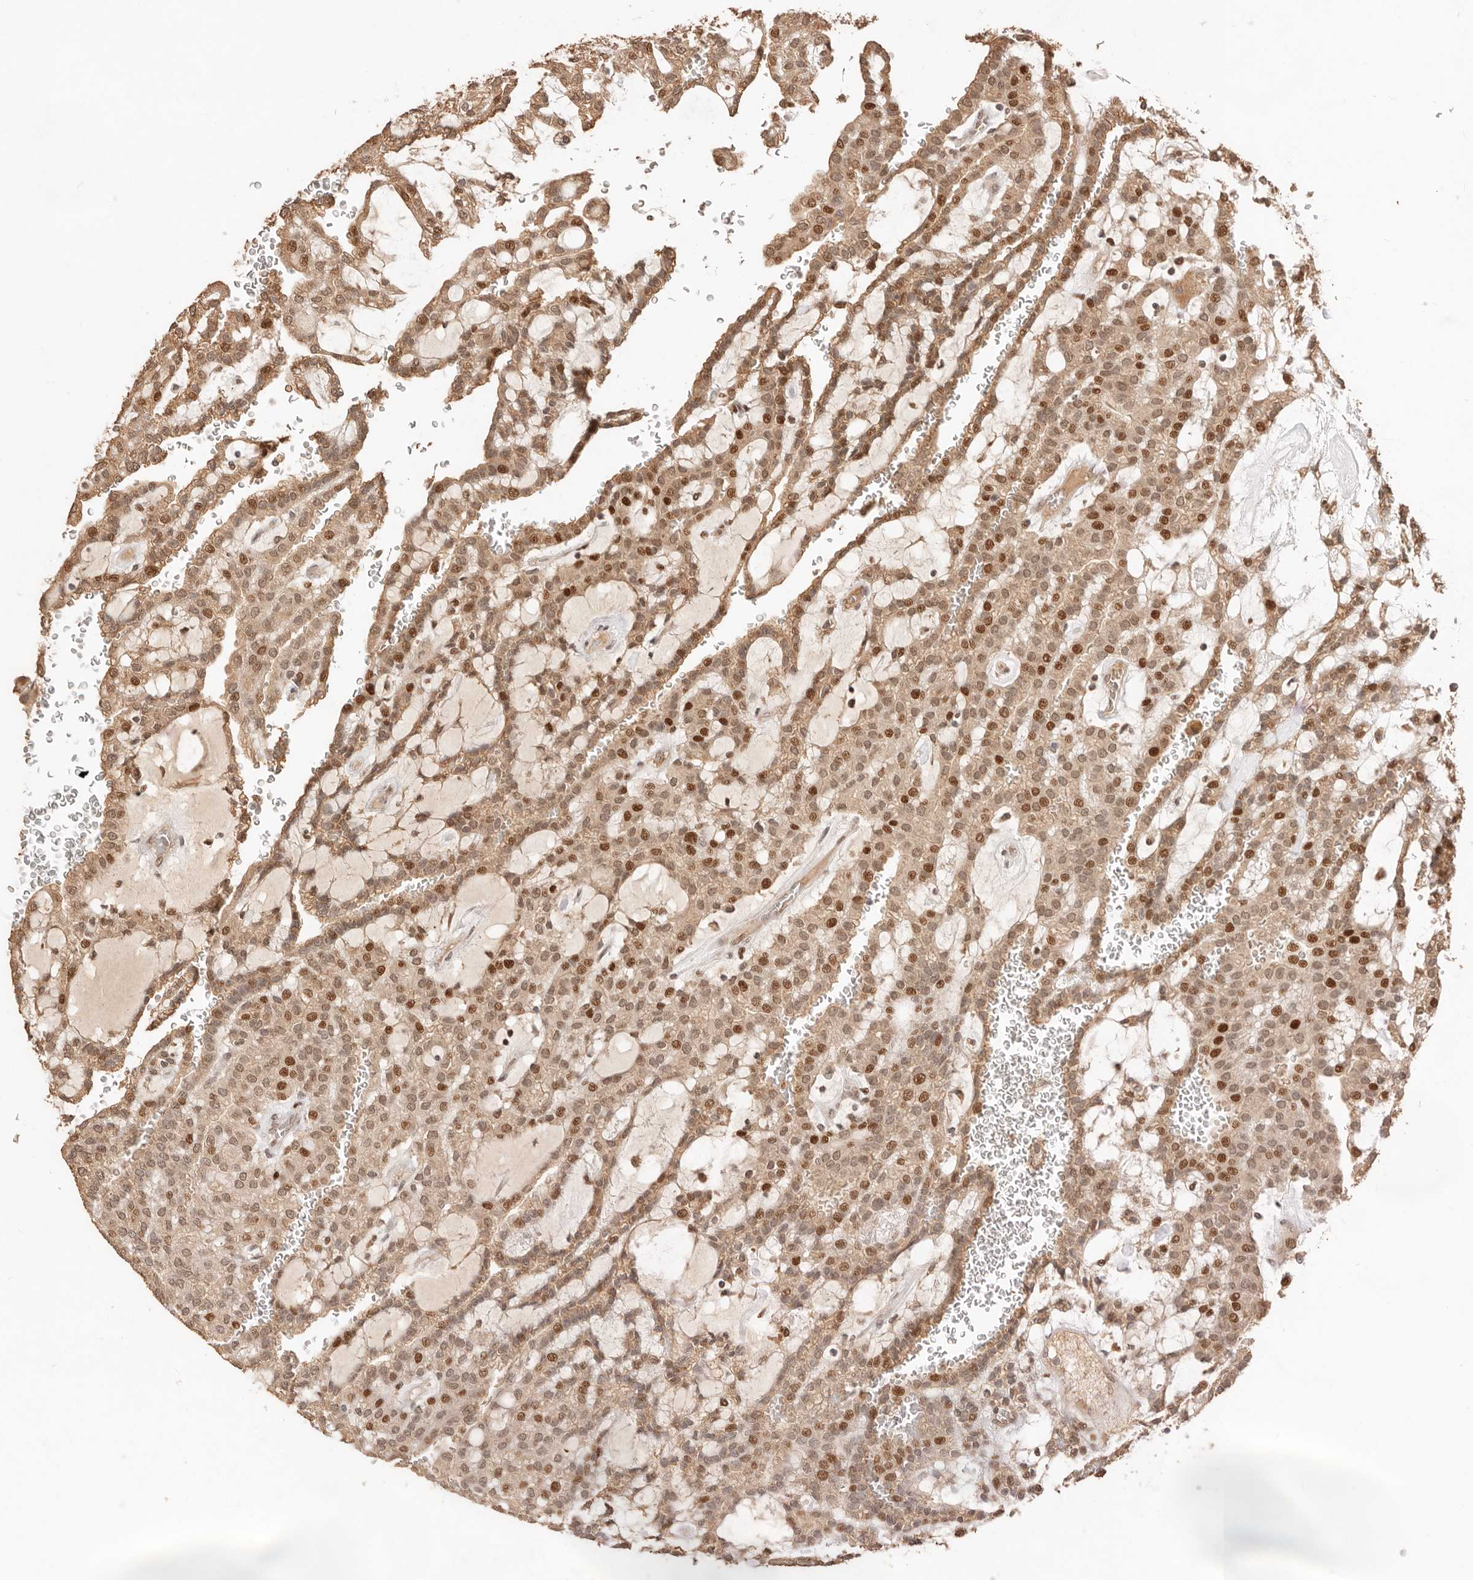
{"staining": {"intensity": "moderate", "quantity": ">75%", "location": "cytoplasmic/membranous,nuclear"}, "tissue": "renal cancer", "cell_type": "Tumor cells", "image_type": "cancer", "snomed": [{"axis": "morphology", "description": "Adenocarcinoma, NOS"}, {"axis": "topography", "description": "Kidney"}], "caption": "Immunohistochemistry (DAB (3,3'-diaminobenzidine)) staining of human adenocarcinoma (renal) demonstrates moderate cytoplasmic/membranous and nuclear protein staining in about >75% of tumor cells.", "gene": "NPAS2", "patient": {"sex": "male", "age": 63}}